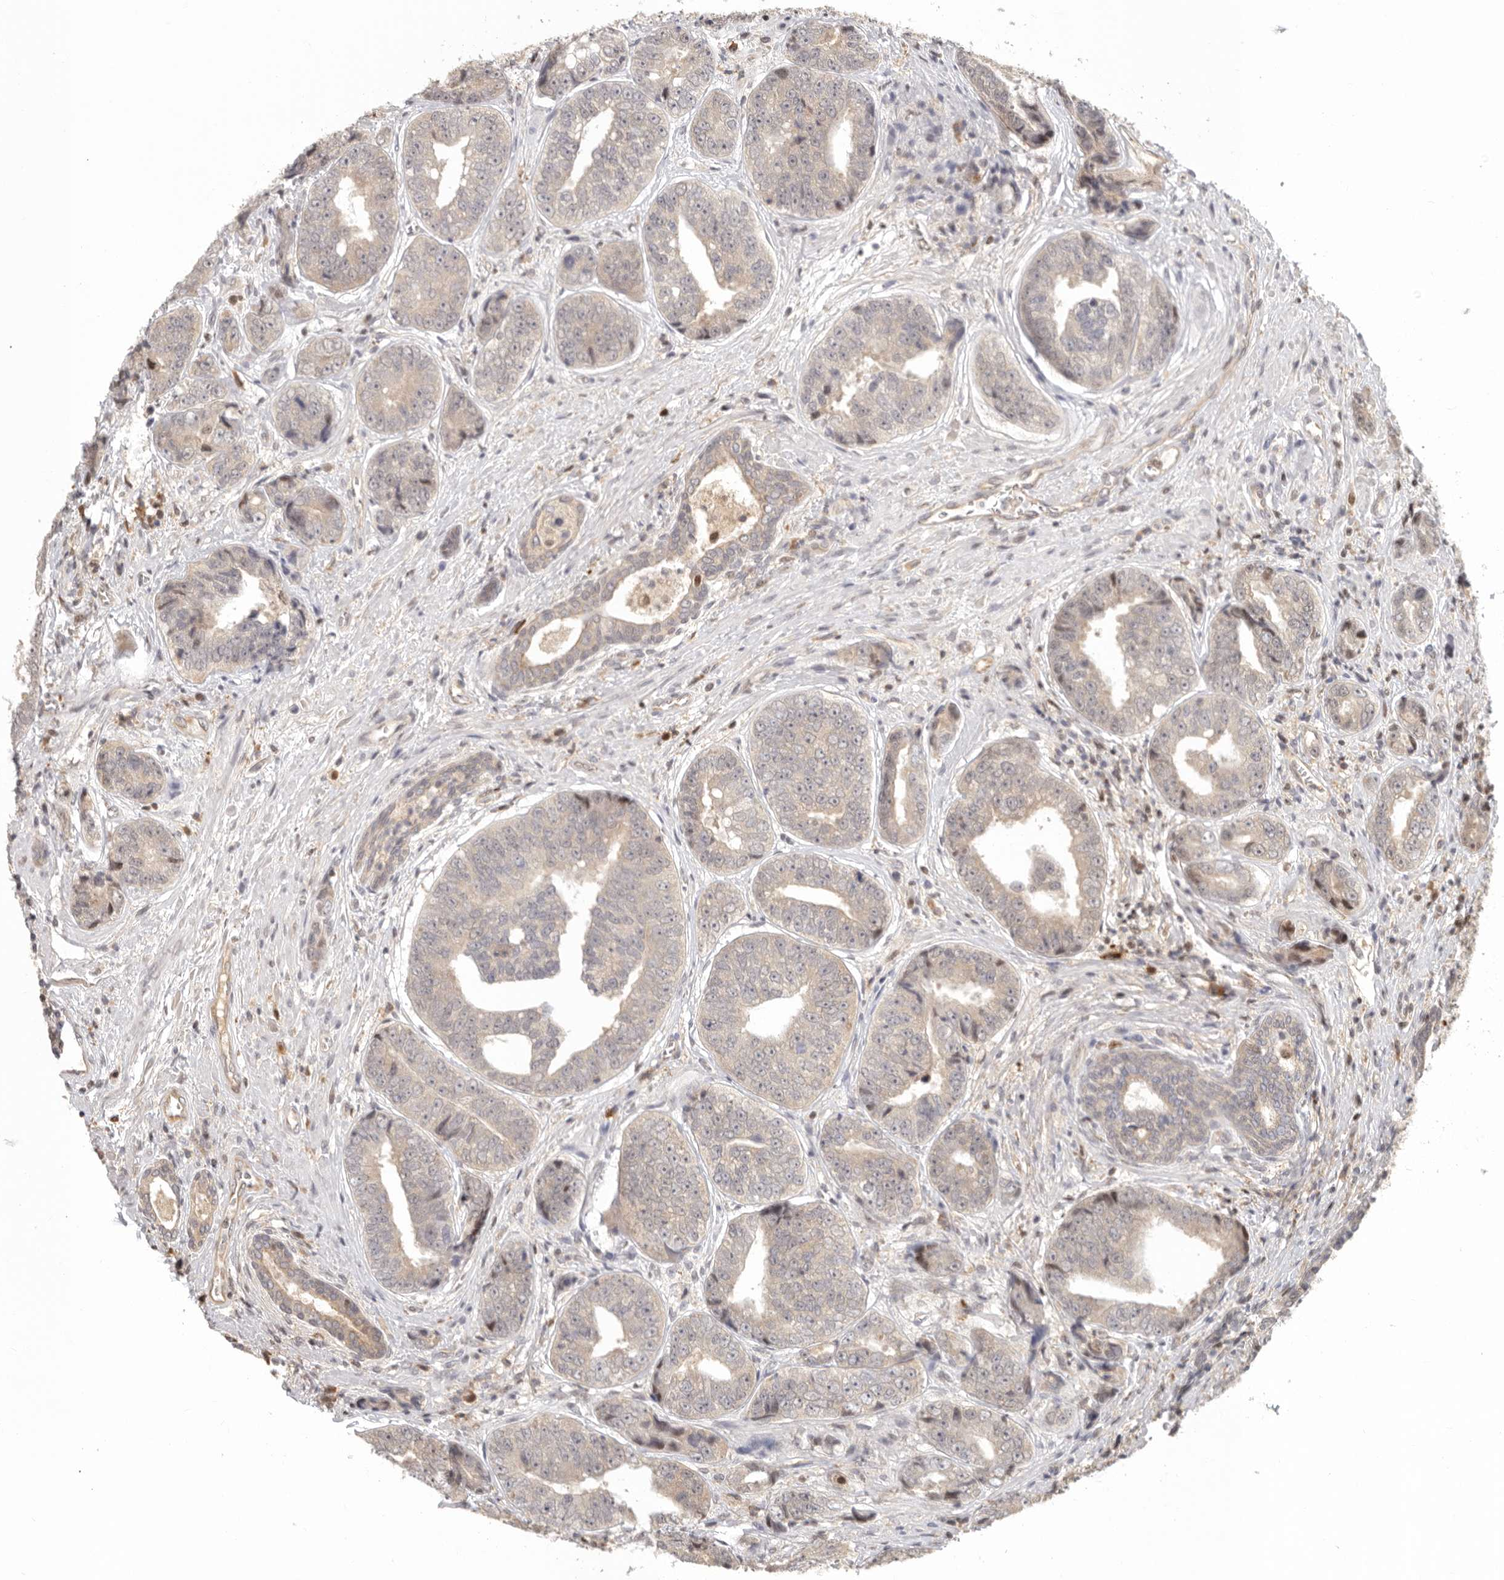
{"staining": {"intensity": "weak", "quantity": "<25%", "location": "cytoplasmic/membranous"}, "tissue": "prostate cancer", "cell_type": "Tumor cells", "image_type": "cancer", "snomed": [{"axis": "morphology", "description": "Adenocarcinoma, High grade"}, {"axis": "topography", "description": "Prostate"}], "caption": "Tumor cells show no significant protein positivity in adenocarcinoma (high-grade) (prostate).", "gene": "PSMA5", "patient": {"sex": "male", "age": 61}}